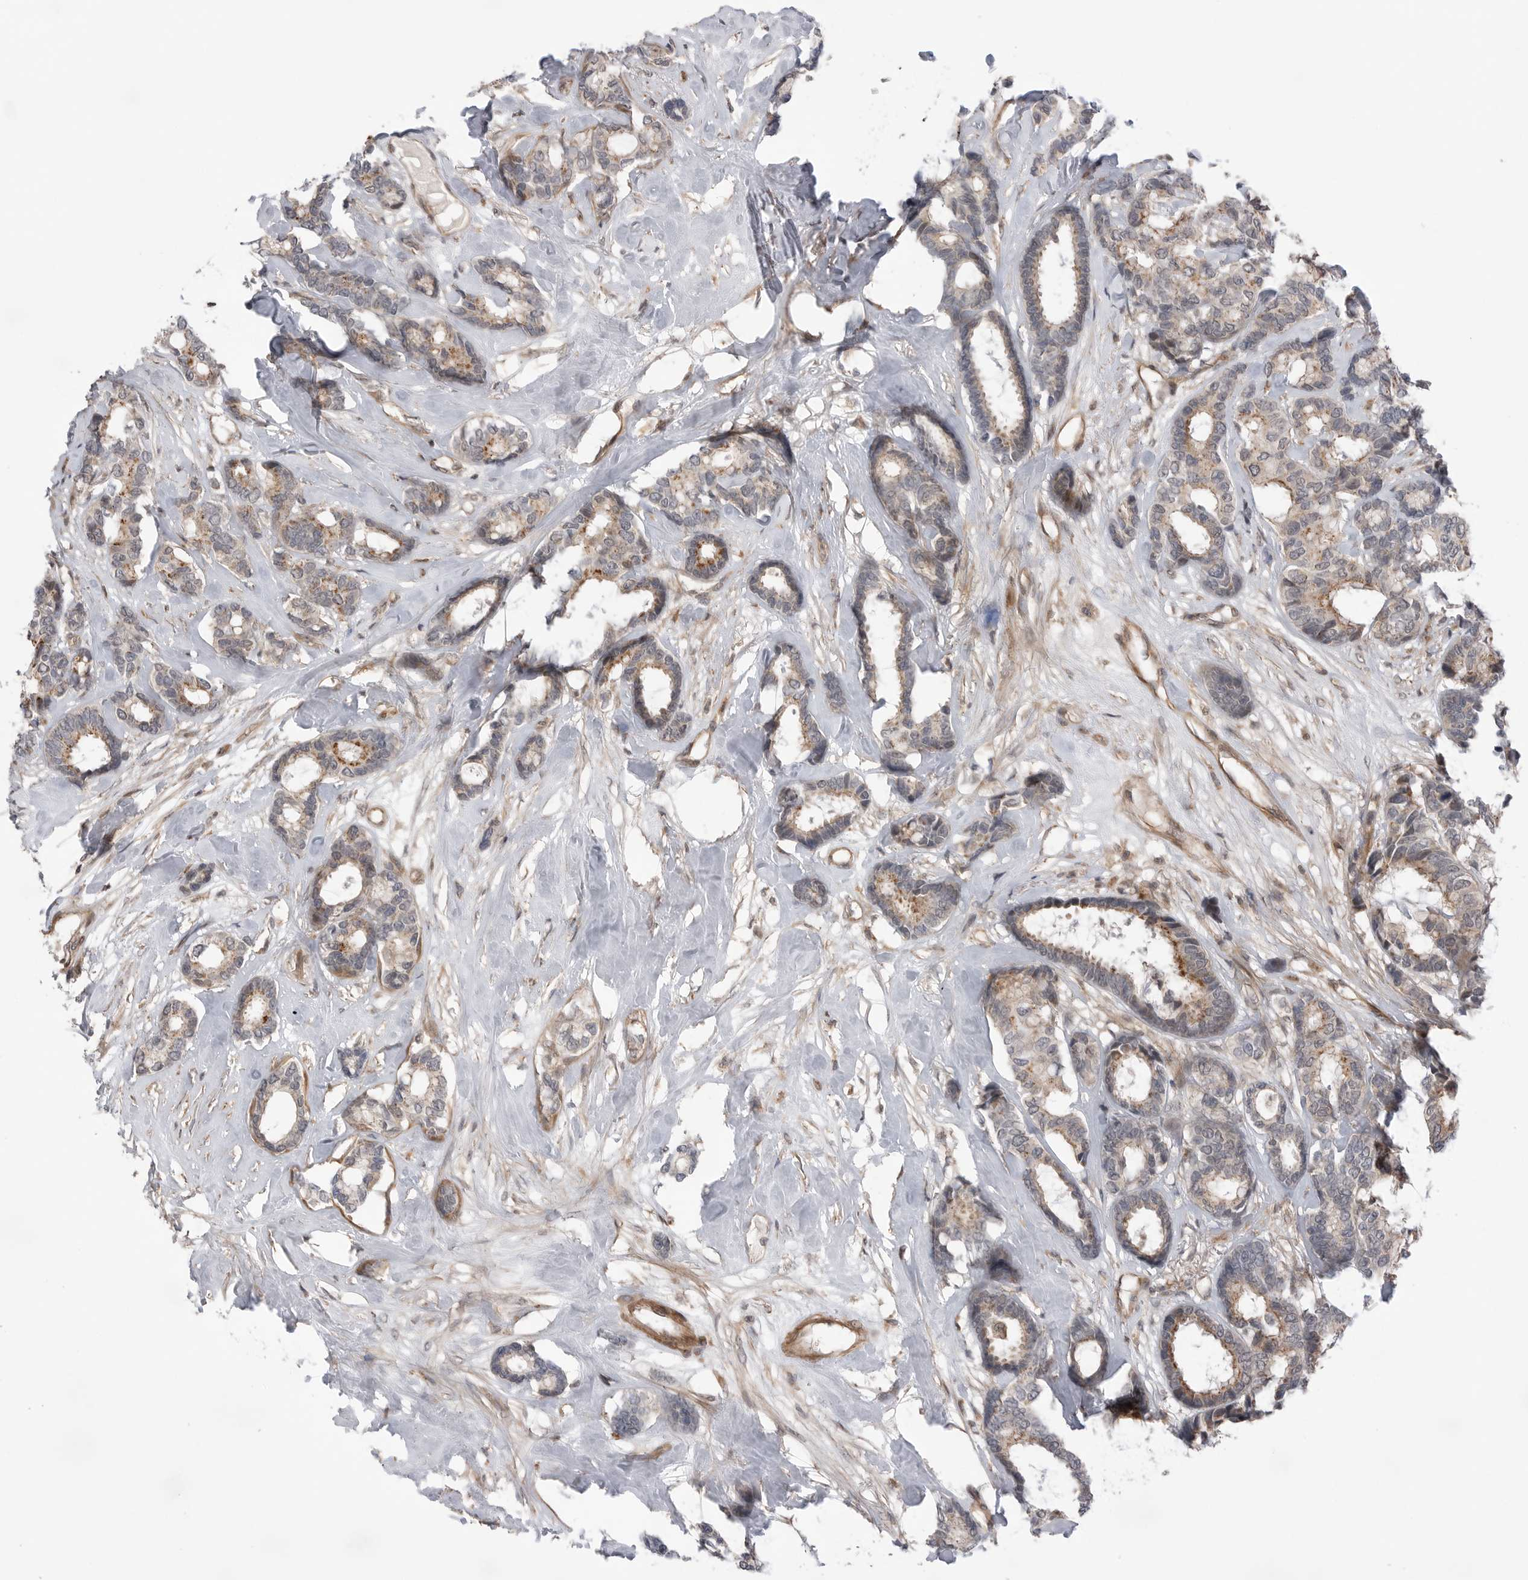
{"staining": {"intensity": "weak", "quantity": "25%-75%", "location": "cytoplasmic/membranous"}, "tissue": "breast cancer", "cell_type": "Tumor cells", "image_type": "cancer", "snomed": [{"axis": "morphology", "description": "Duct carcinoma"}, {"axis": "topography", "description": "Breast"}], "caption": "Immunohistochemical staining of human breast cancer exhibits low levels of weak cytoplasmic/membranous staining in about 25%-75% of tumor cells.", "gene": "PEAK1", "patient": {"sex": "female", "age": 87}}